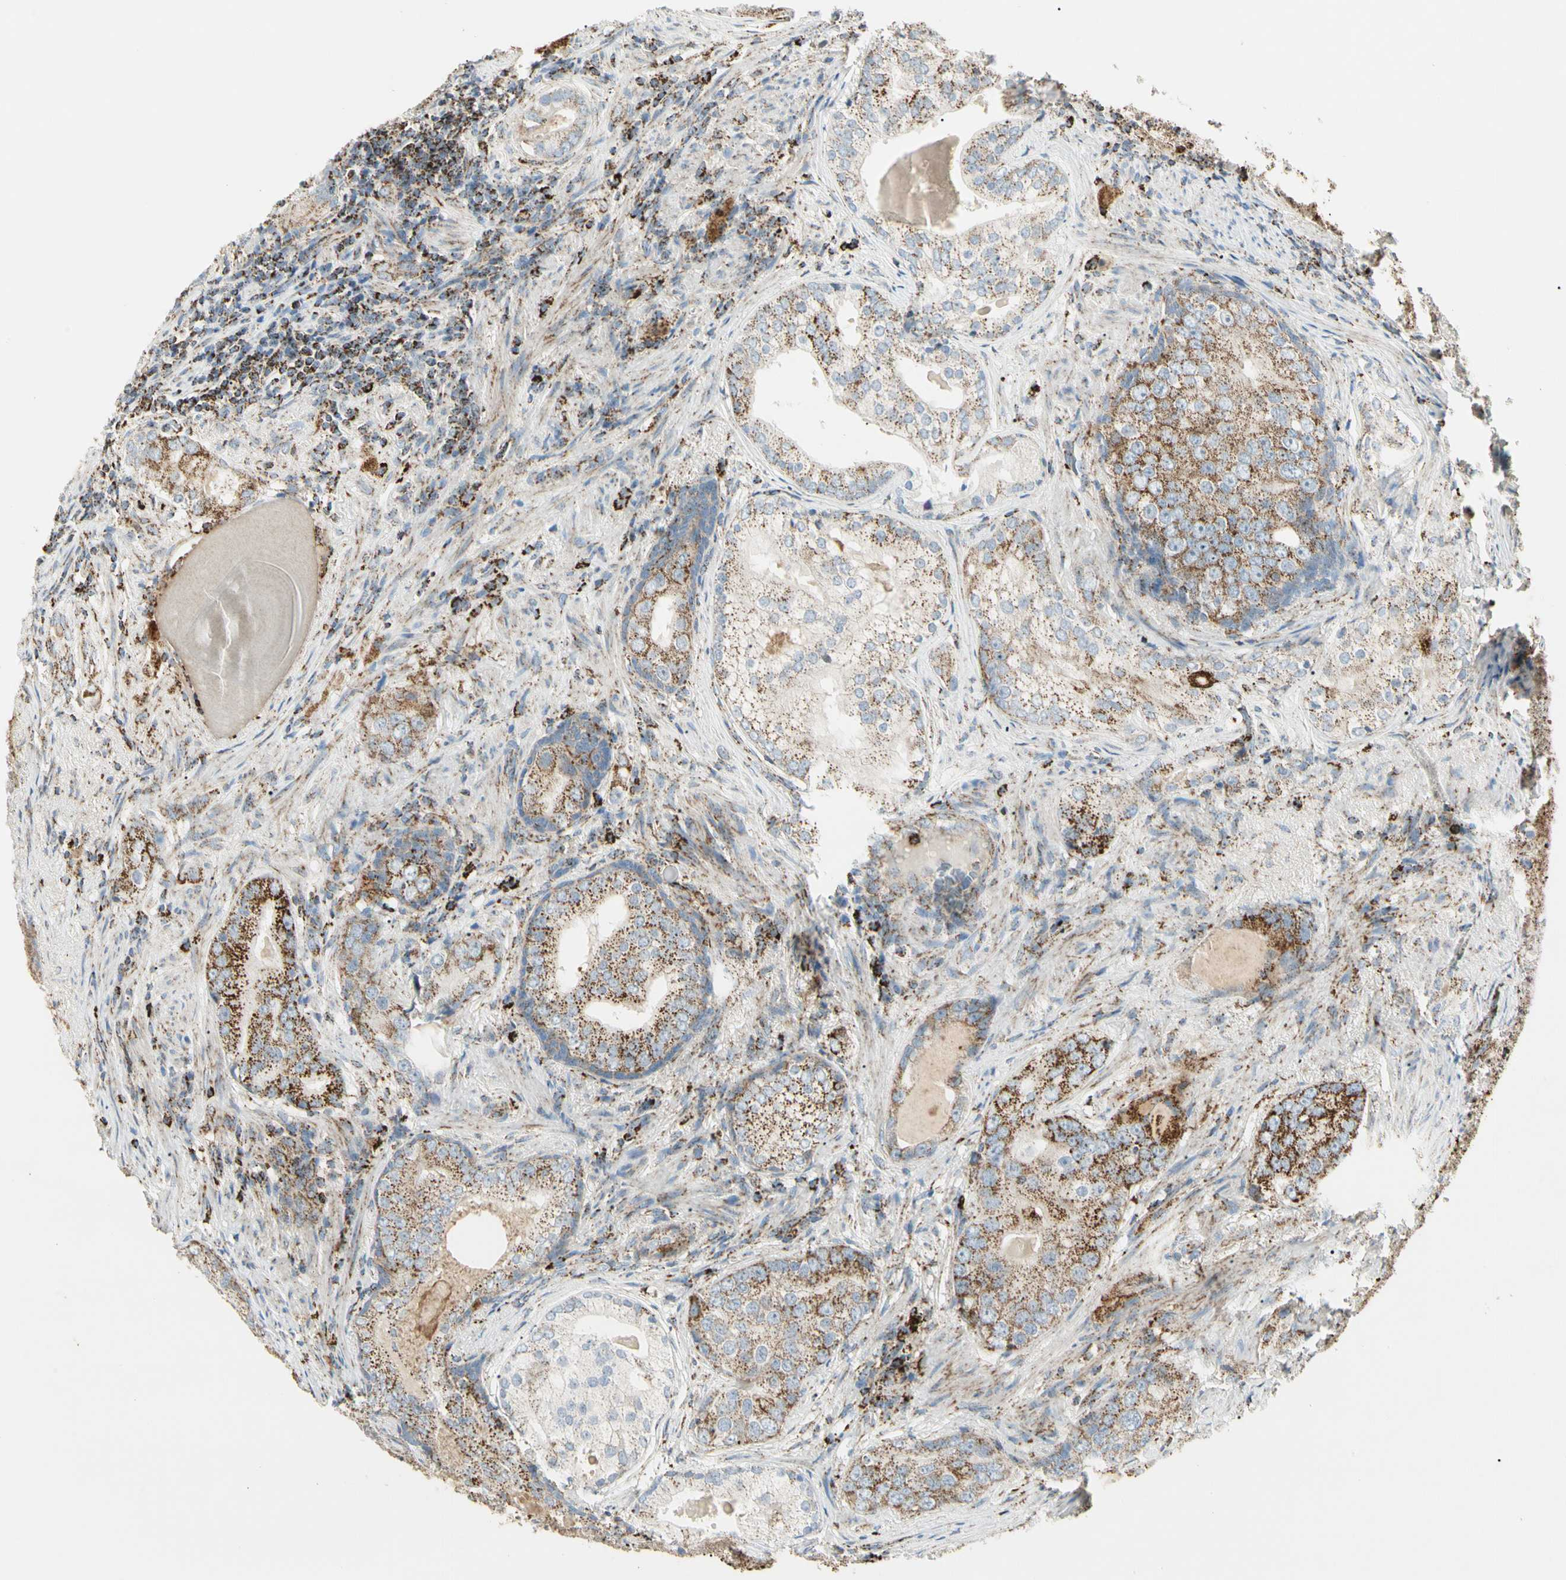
{"staining": {"intensity": "moderate", "quantity": ">75%", "location": "cytoplasmic/membranous"}, "tissue": "prostate cancer", "cell_type": "Tumor cells", "image_type": "cancer", "snomed": [{"axis": "morphology", "description": "Adenocarcinoma, High grade"}, {"axis": "topography", "description": "Prostate"}], "caption": "DAB immunohistochemical staining of prostate cancer (adenocarcinoma (high-grade)) displays moderate cytoplasmic/membranous protein staining in approximately >75% of tumor cells.", "gene": "ME2", "patient": {"sex": "male", "age": 66}}